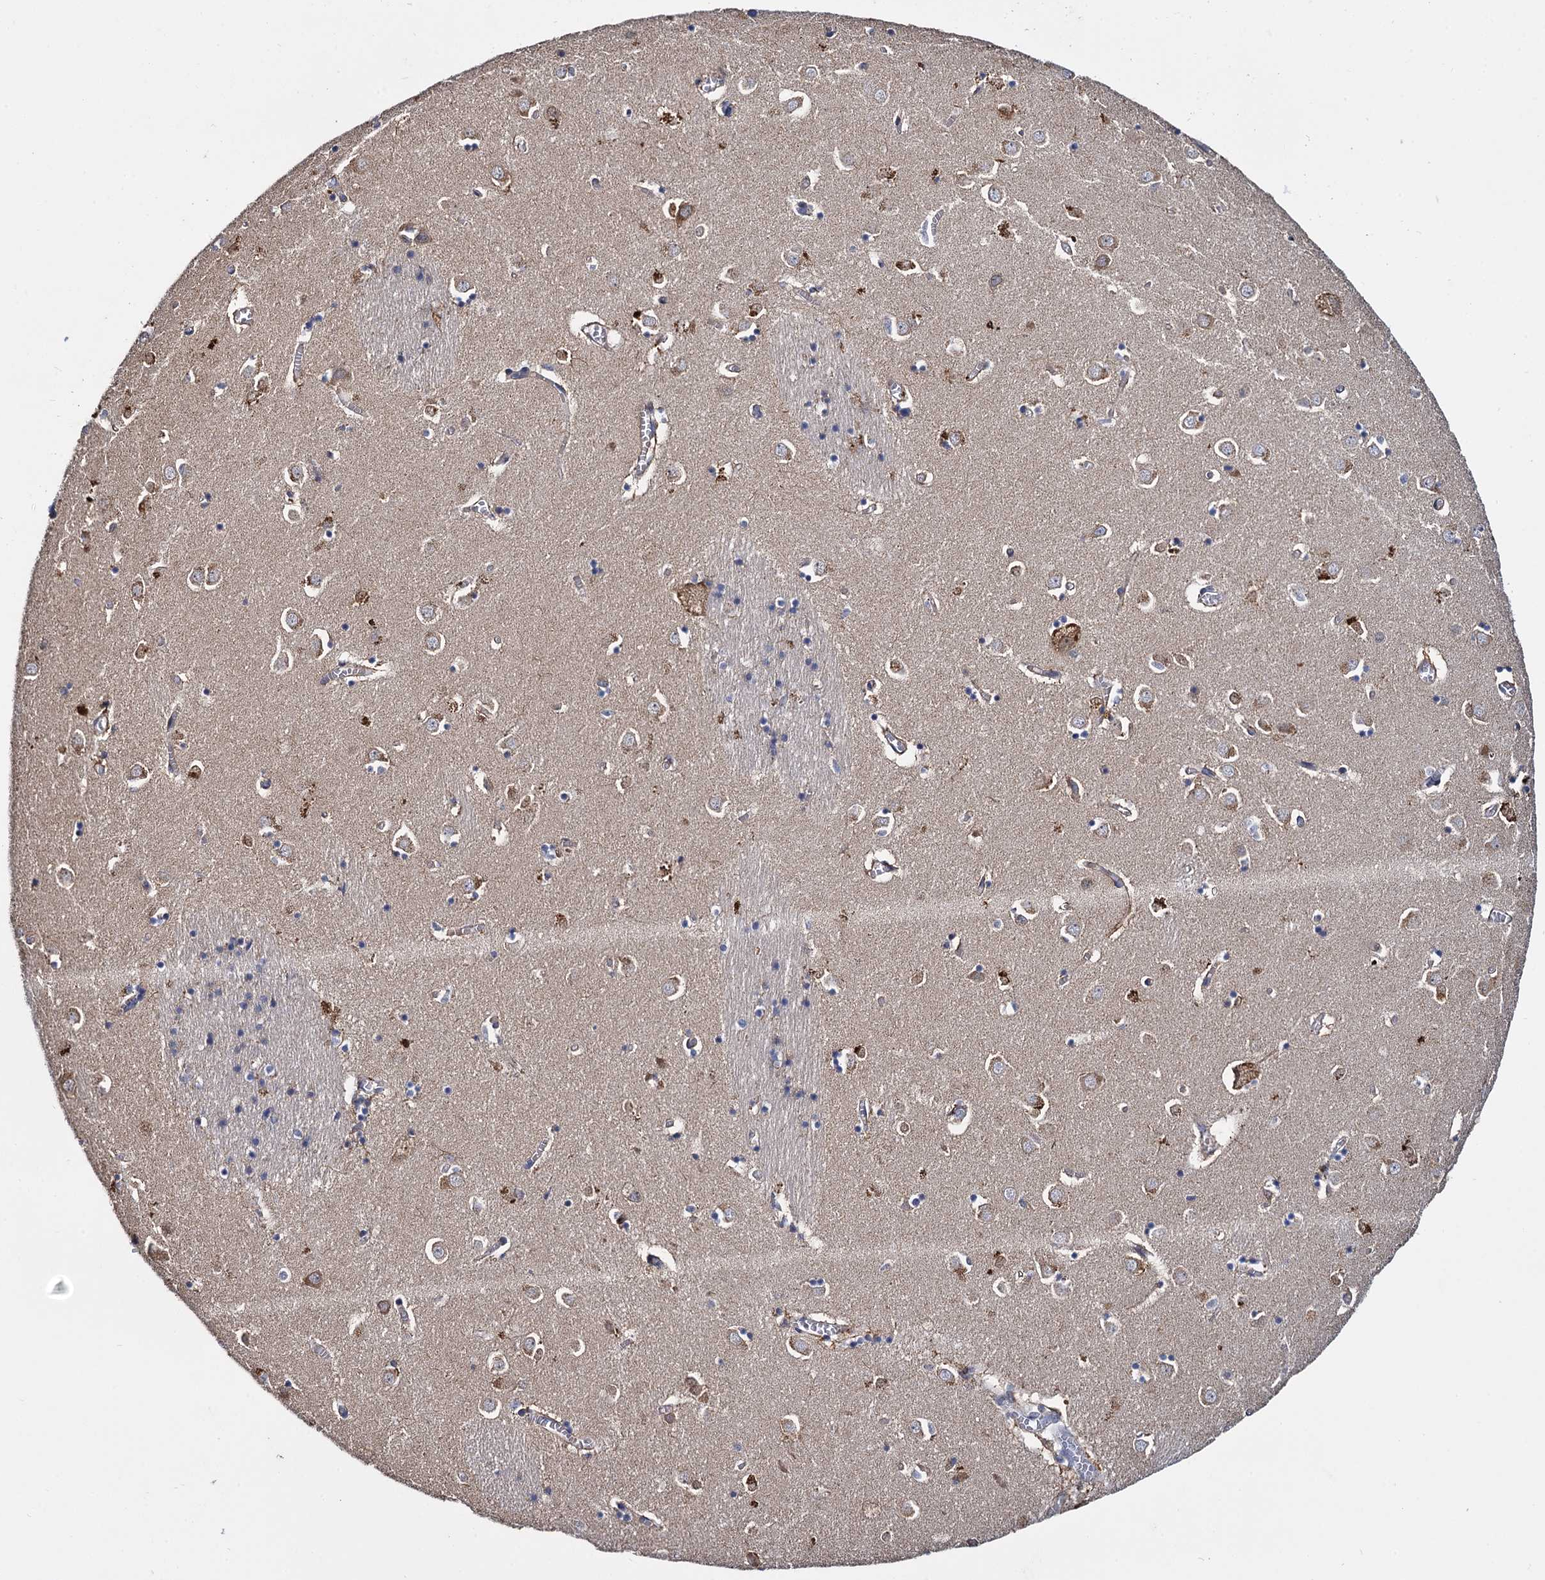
{"staining": {"intensity": "moderate", "quantity": "<25%", "location": "cytoplasmic/membranous"}, "tissue": "caudate", "cell_type": "Glial cells", "image_type": "normal", "snomed": [{"axis": "morphology", "description": "Normal tissue, NOS"}, {"axis": "topography", "description": "Lateral ventricle wall"}], "caption": "A brown stain highlights moderate cytoplasmic/membranous positivity of a protein in glial cells of unremarkable human caudate. Nuclei are stained in blue.", "gene": "CEP192", "patient": {"sex": "male", "age": 70}}